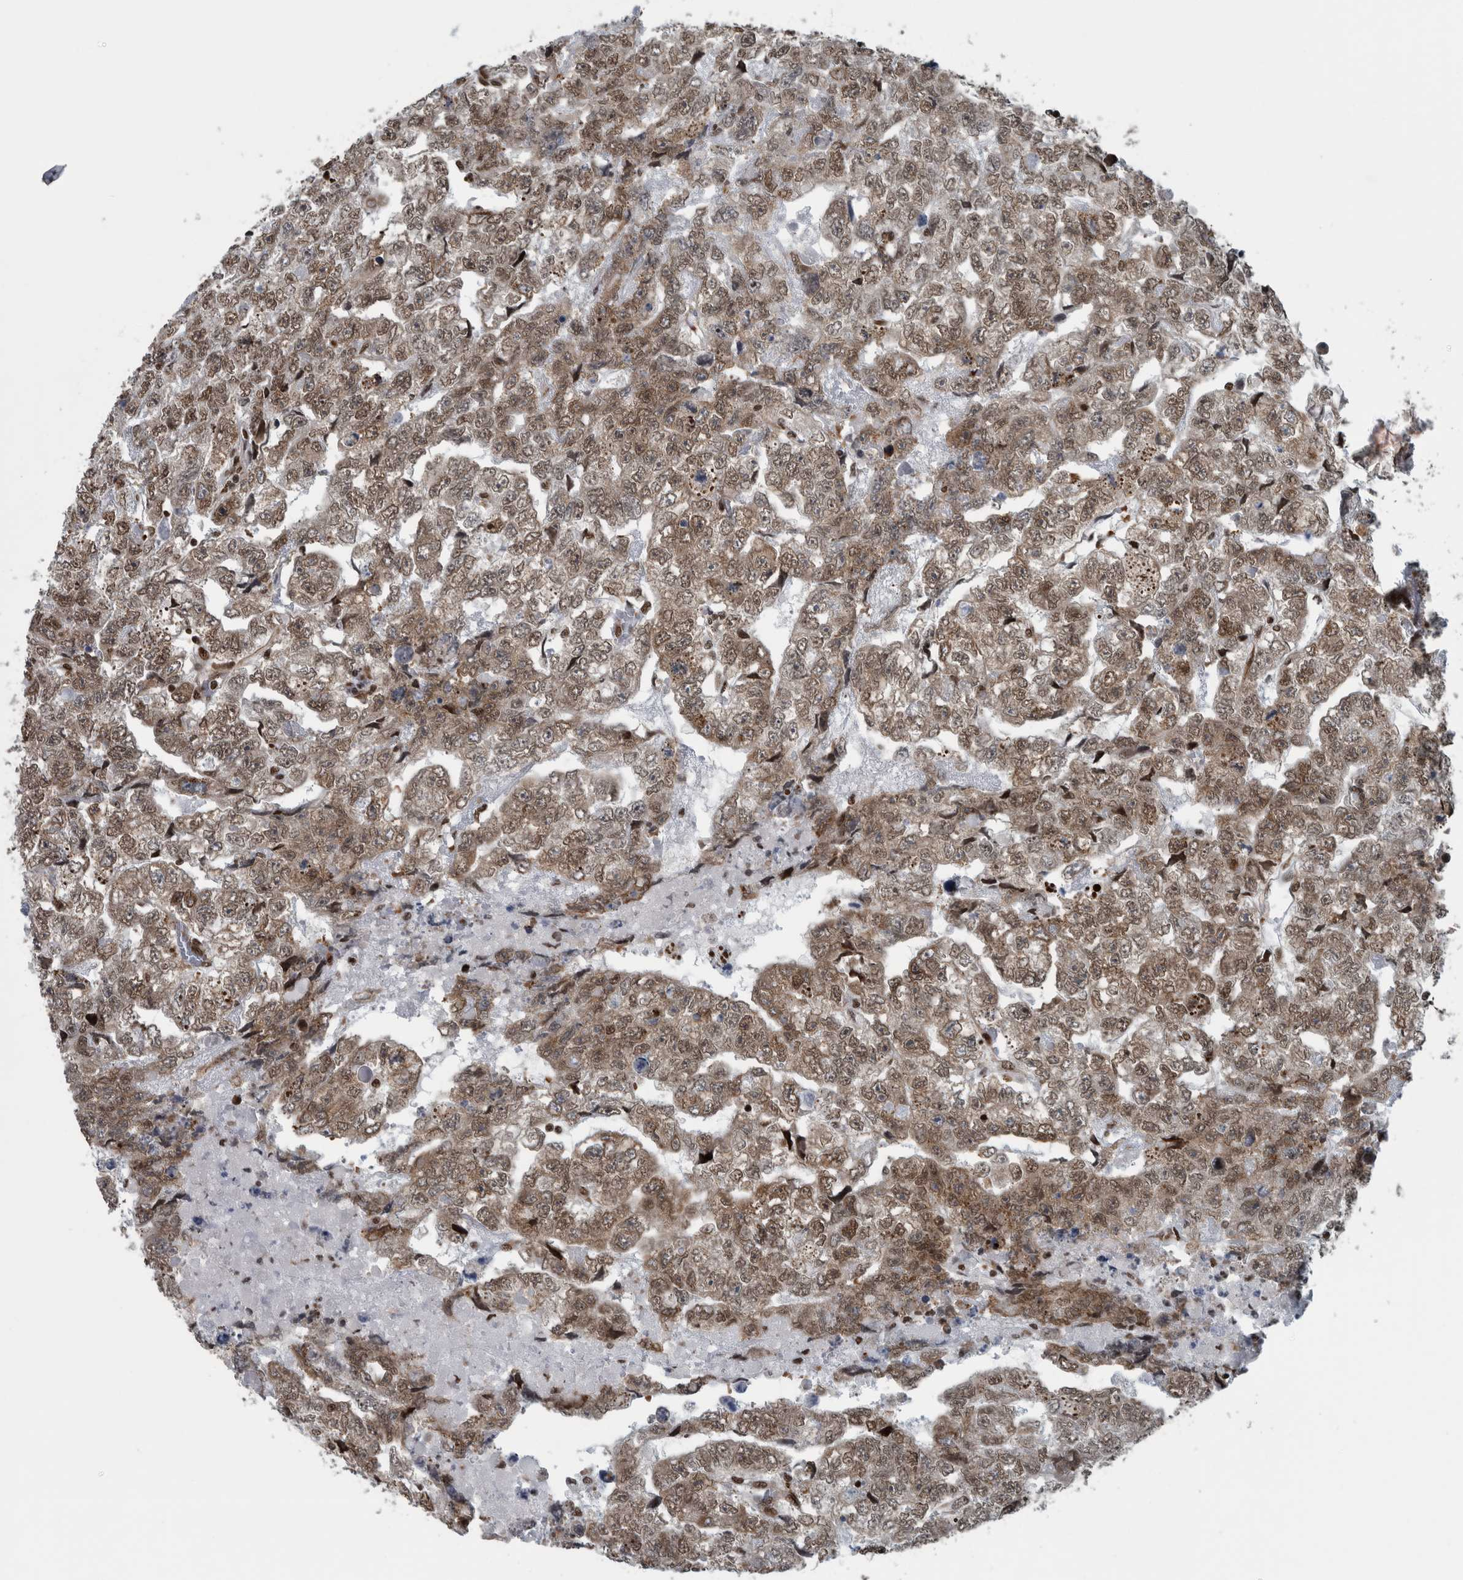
{"staining": {"intensity": "weak", "quantity": ">75%", "location": "cytoplasmic/membranous,nuclear"}, "tissue": "testis cancer", "cell_type": "Tumor cells", "image_type": "cancer", "snomed": [{"axis": "morphology", "description": "Carcinoma, Embryonal, NOS"}, {"axis": "topography", "description": "Testis"}], "caption": "Protein staining of embryonal carcinoma (testis) tissue displays weak cytoplasmic/membranous and nuclear staining in about >75% of tumor cells.", "gene": "DNMT3A", "patient": {"sex": "male", "age": 36}}